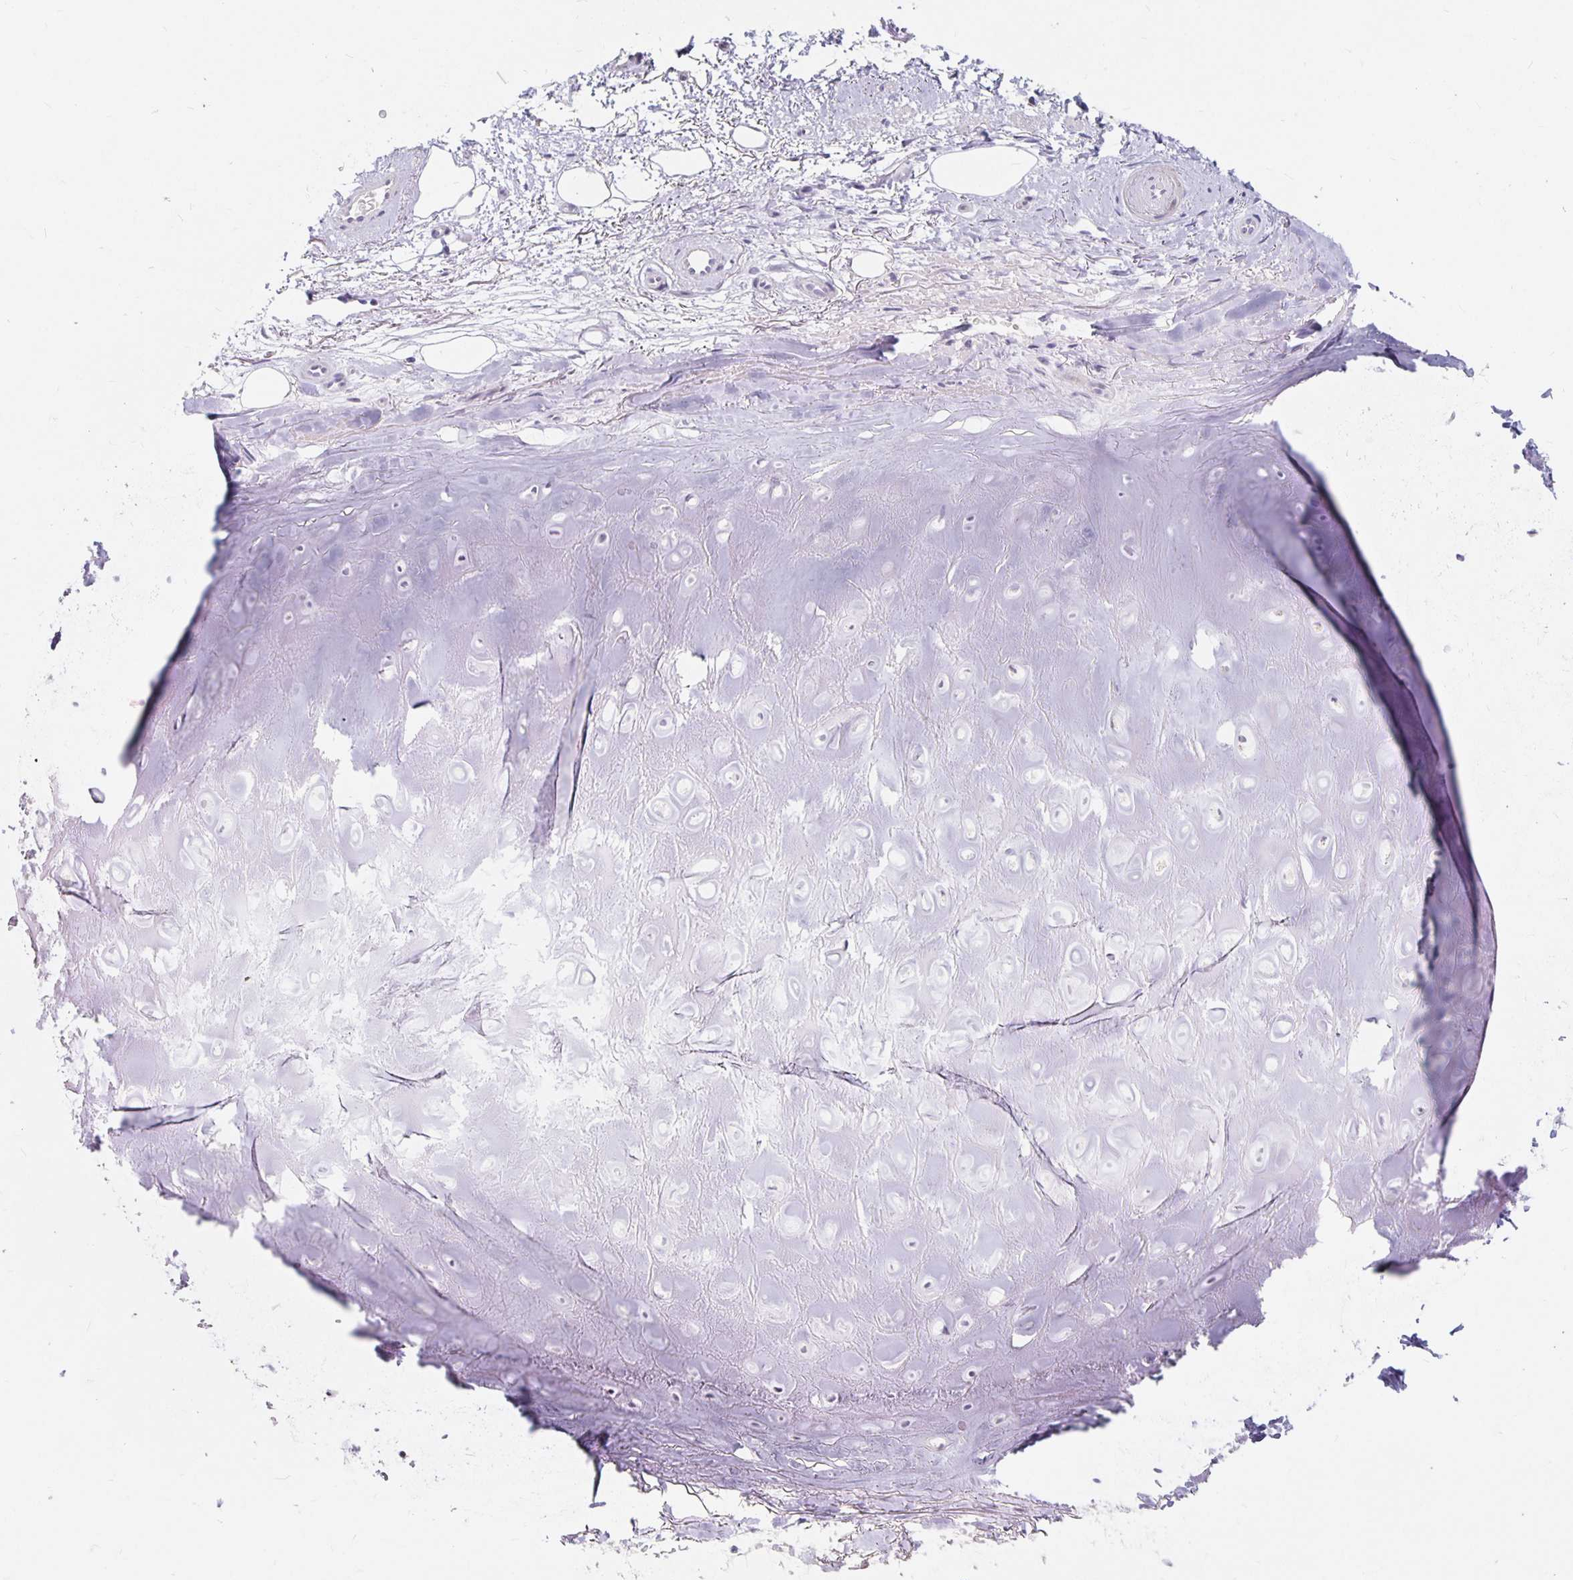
{"staining": {"intensity": "negative", "quantity": "none", "location": "none"}, "tissue": "adipose tissue", "cell_type": "Adipocytes", "image_type": "normal", "snomed": [{"axis": "morphology", "description": "Normal tissue, NOS"}, {"axis": "topography", "description": "Cartilage tissue"}], "caption": "Adipocytes show no significant expression in benign adipose tissue.", "gene": "NUP85", "patient": {"sex": "male", "age": 65}}